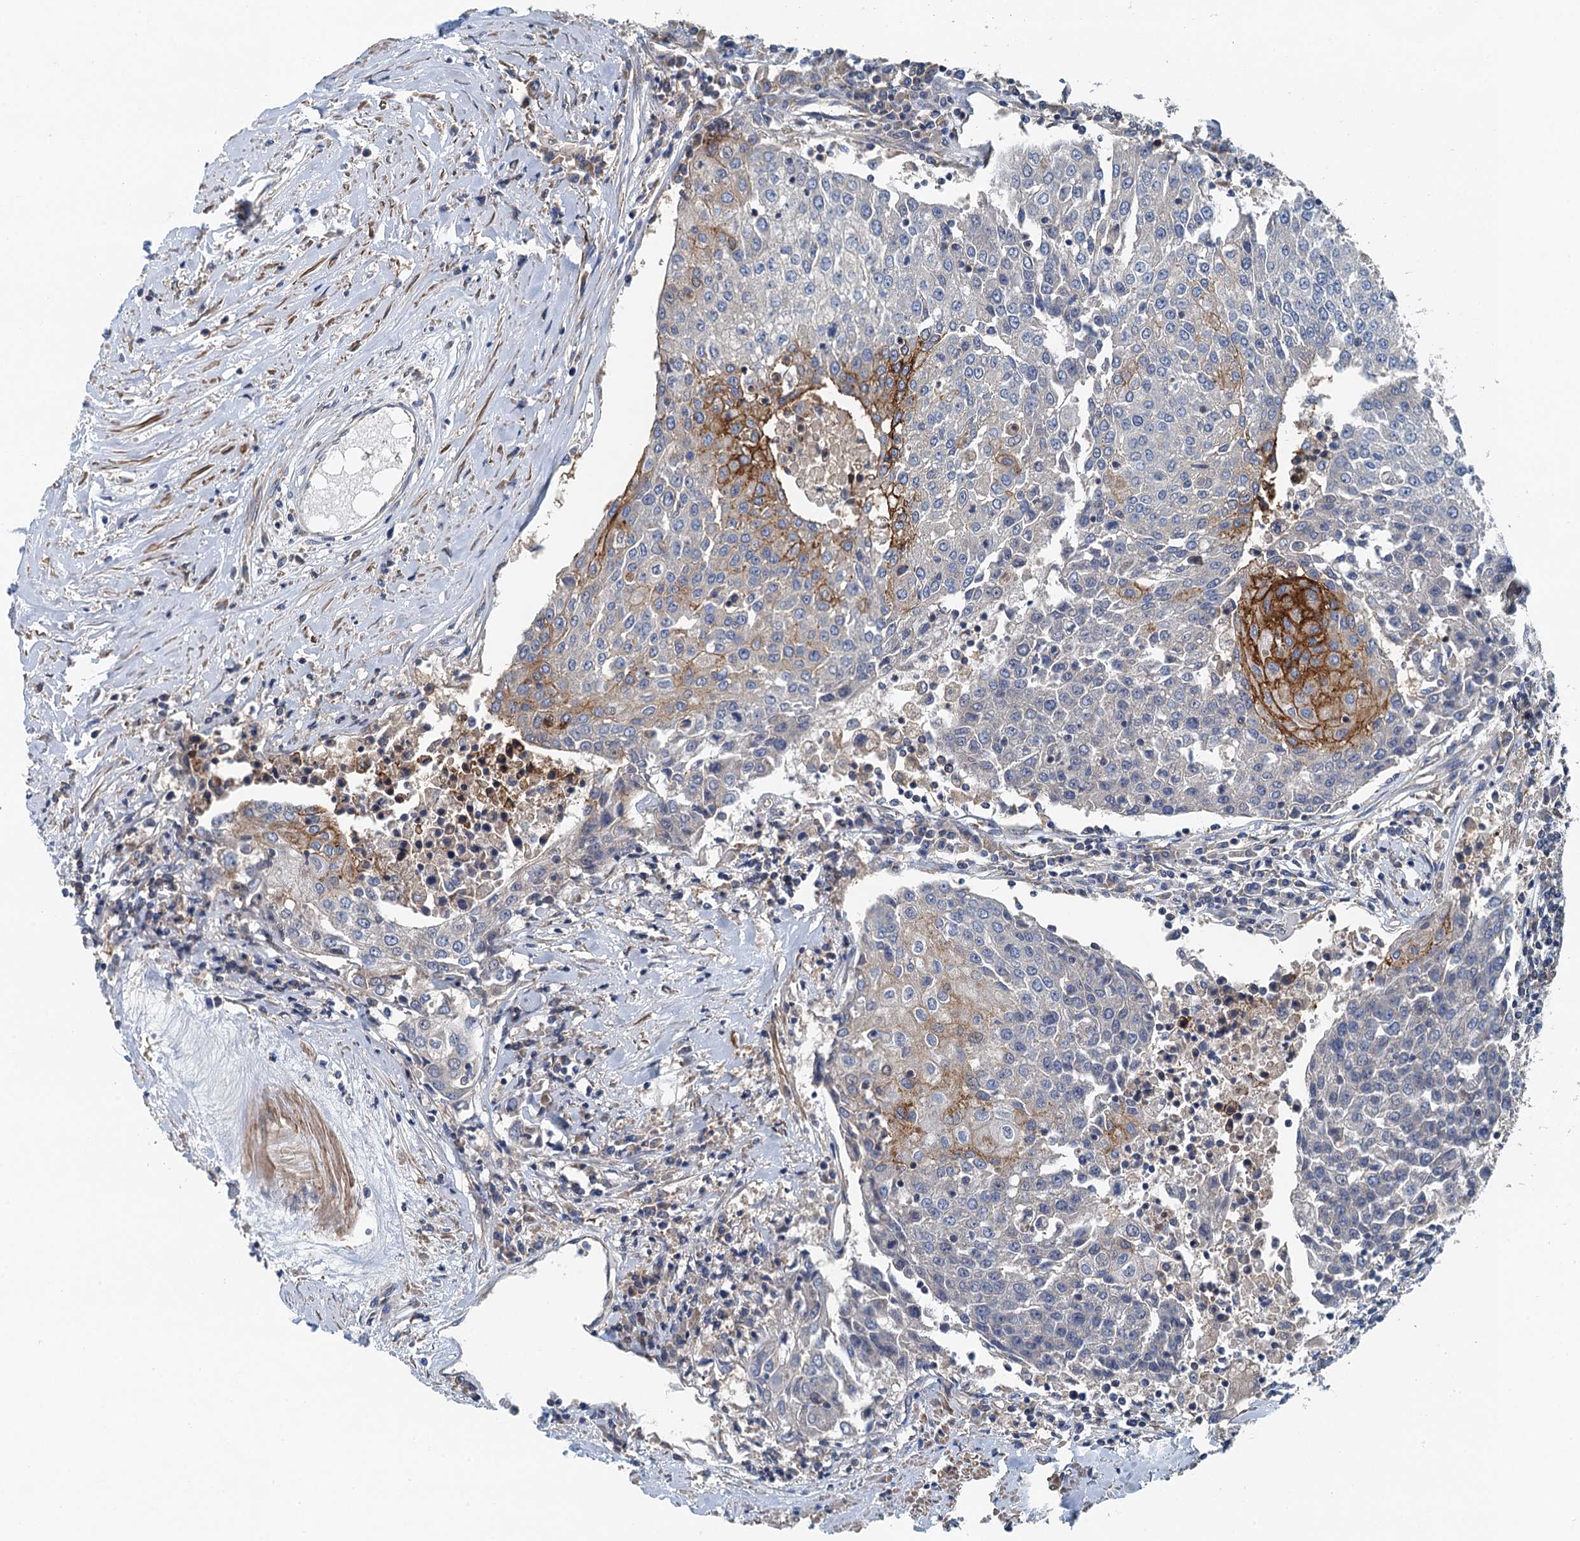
{"staining": {"intensity": "strong", "quantity": "<25%", "location": "cytoplasmic/membranous"}, "tissue": "urothelial cancer", "cell_type": "Tumor cells", "image_type": "cancer", "snomed": [{"axis": "morphology", "description": "Urothelial carcinoma, High grade"}, {"axis": "topography", "description": "Urinary bladder"}], "caption": "Human urothelial cancer stained with a protein marker displays strong staining in tumor cells.", "gene": "PPP1R14D", "patient": {"sex": "female", "age": 85}}